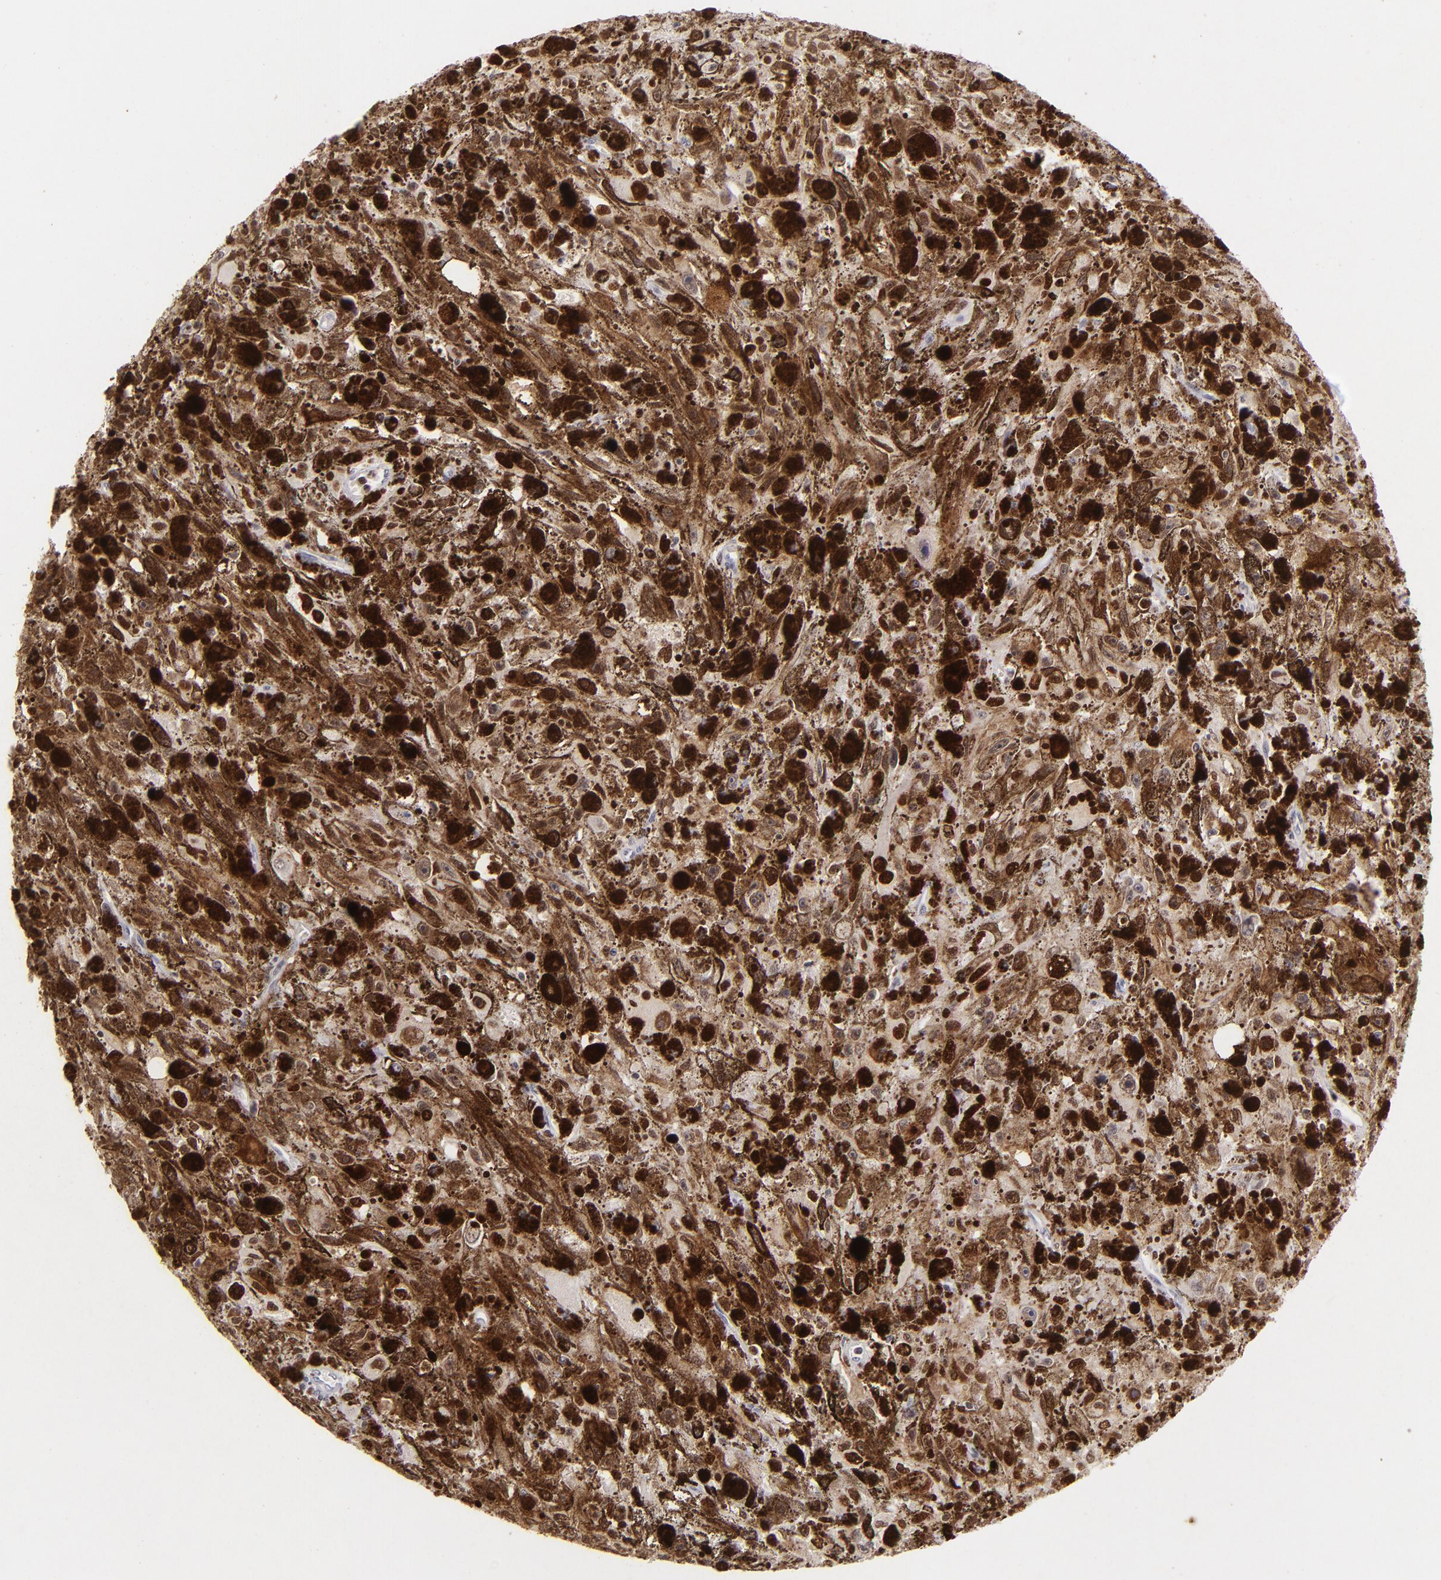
{"staining": {"intensity": "strong", "quantity": ">75%", "location": "nuclear"}, "tissue": "melanoma", "cell_type": "Tumor cells", "image_type": "cancer", "snomed": [{"axis": "morphology", "description": "Malignant melanoma, NOS"}, {"axis": "topography", "description": "Skin"}], "caption": "Protein staining of melanoma tissue exhibits strong nuclear staining in approximately >75% of tumor cells.", "gene": "FEN1", "patient": {"sex": "female", "age": 104}}